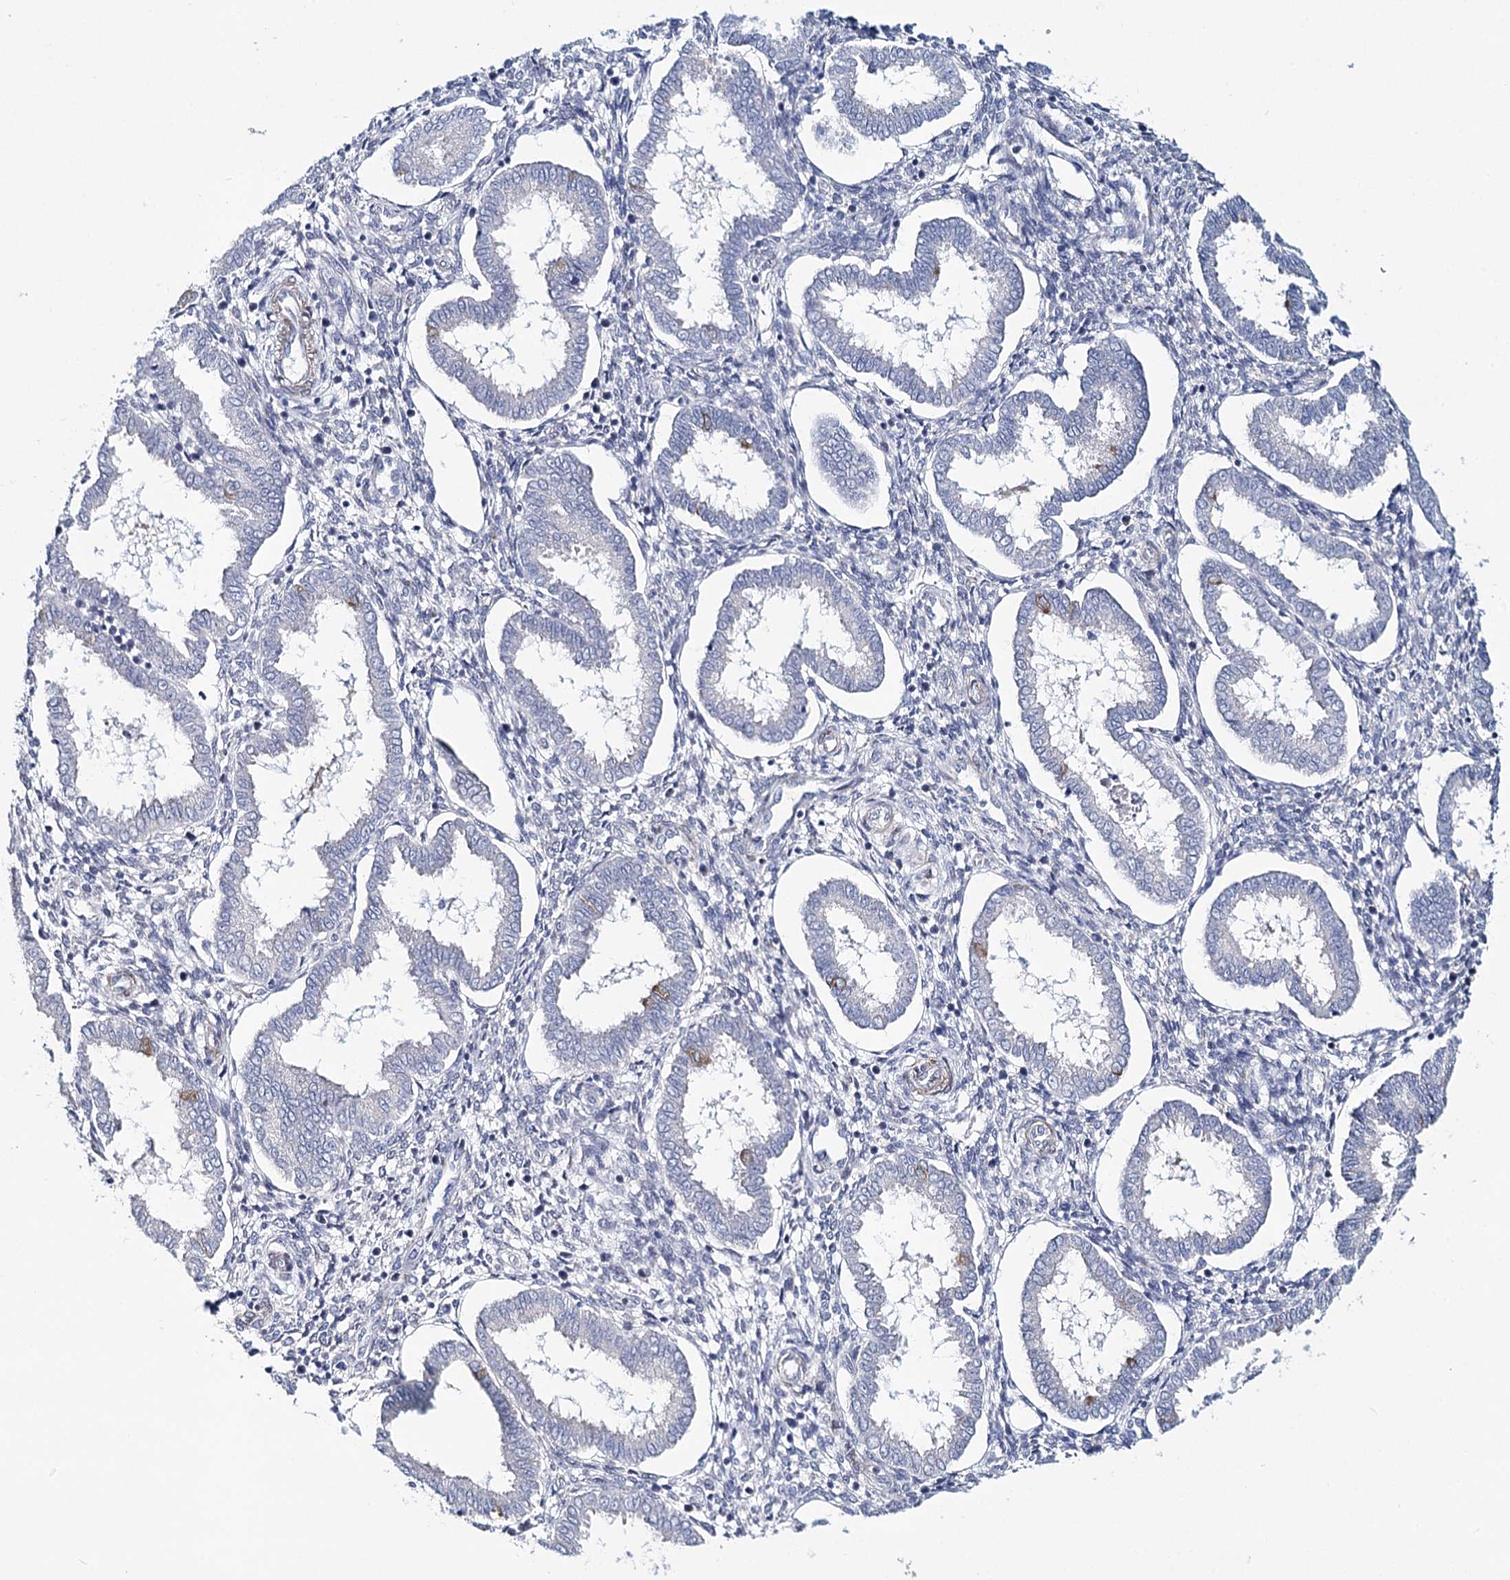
{"staining": {"intensity": "negative", "quantity": "none", "location": "none"}, "tissue": "endometrium", "cell_type": "Cells in endometrial stroma", "image_type": "normal", "snomed": [{"axis": "morphology", "description": "Normal tissue, NOS"}, {"axis": "topography", "description": "Endometrium"}], "caption": "Cells in endometrial stroma are negative for protein expression in benign human endometrium. The staining is performed using DAB brown chromogen with nuclei counter-stained in using hematoxylin.", "gene": "TEX12", "patient": {"sex": "female", "age": 24}}